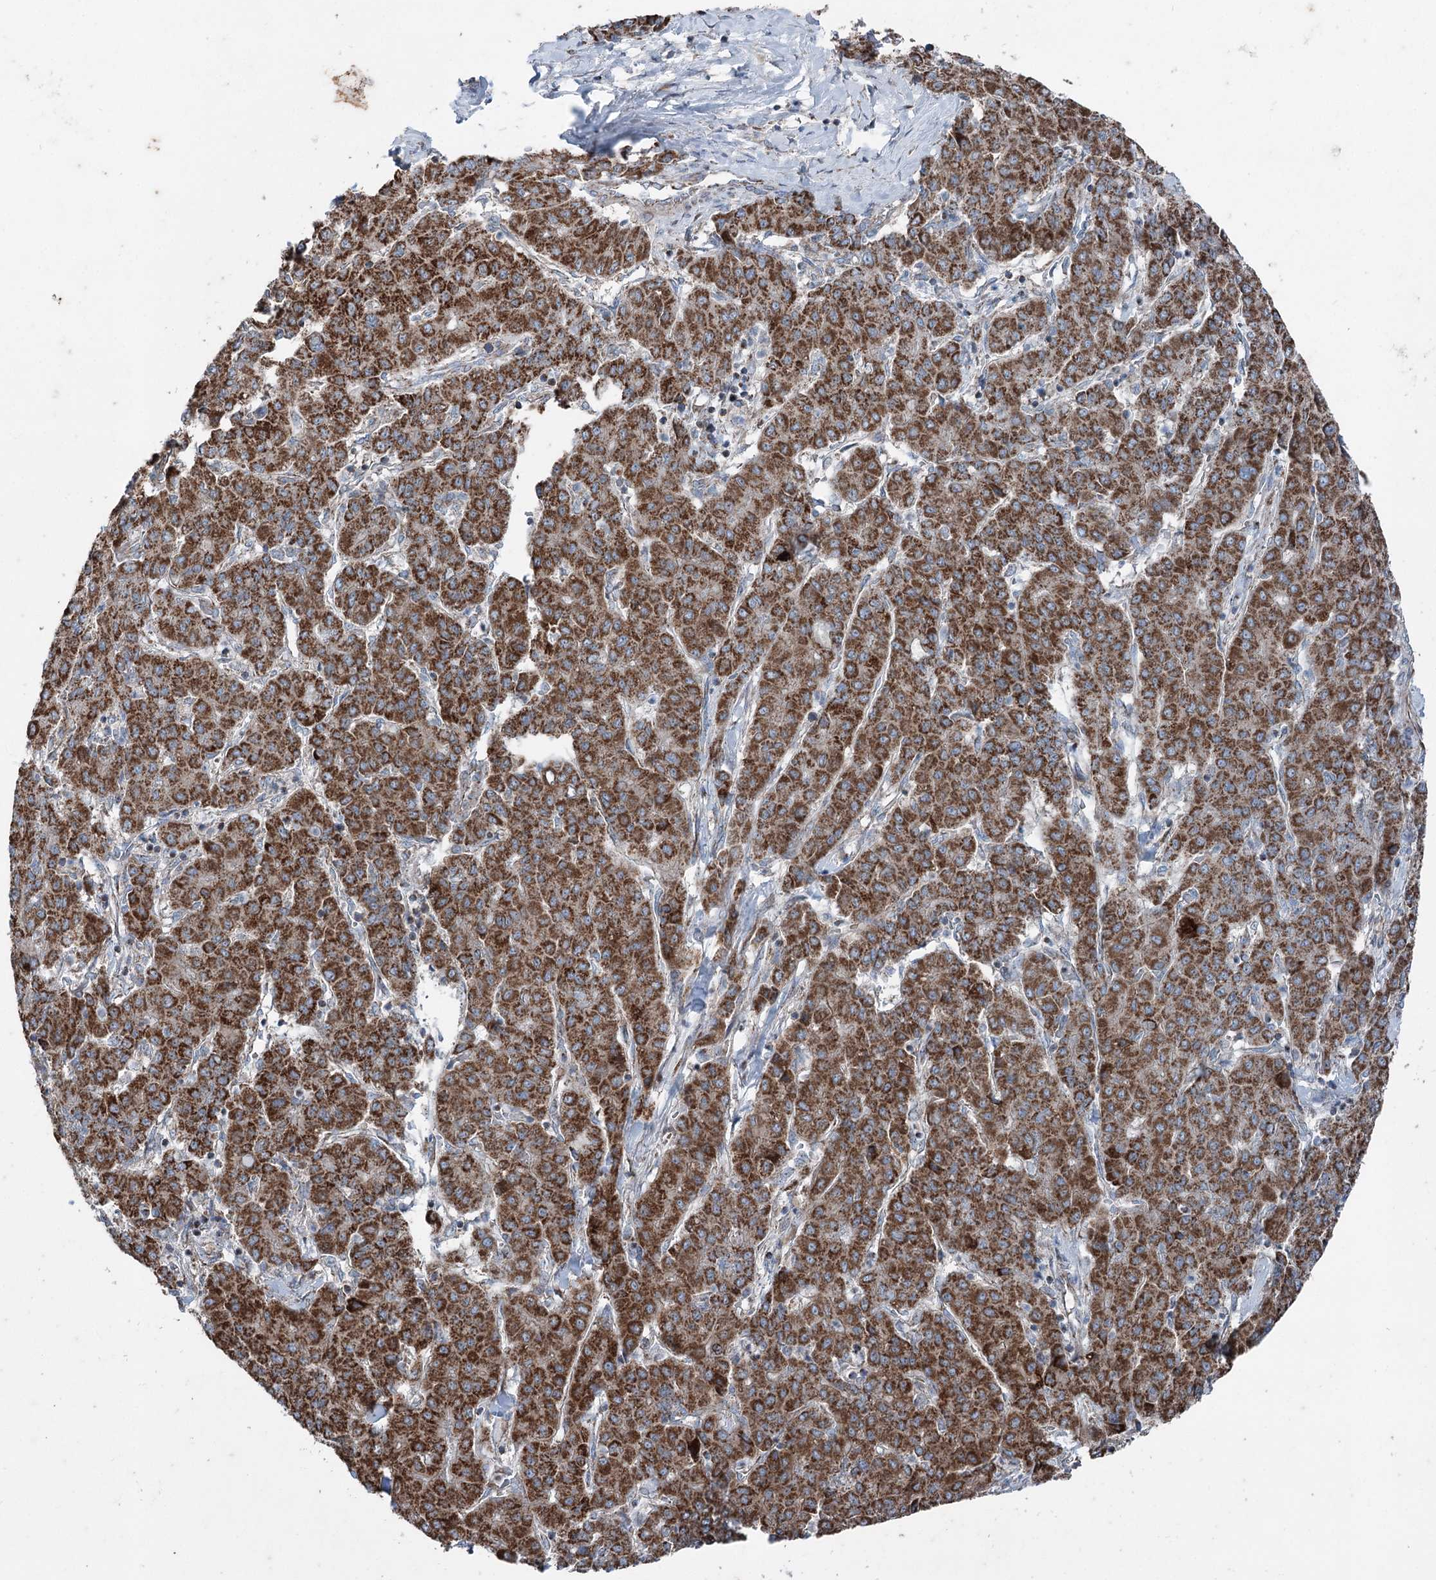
{"staining": {"intensity": "strong", "quantity": ">75%", "location": "cytoplasmic/membranous"}, "tissue": "liver cancer", "cell_type": "Tumor cells", "image_type": "cancer", "snomed": [{"axis": "morphology", "description": "Carcinoma, Hepatocellular, NOS"}, {"axis": "topography", "description": "Liver"}], "caption": "Brown immunohistochemical staining in hepatocellular carcinoma (liver) reveals strong cytoplasmic/membranous staining in approximately >75% of tumor cells.", "gene": "UCN3", "patient": {"sex": "male", "age": 65}}